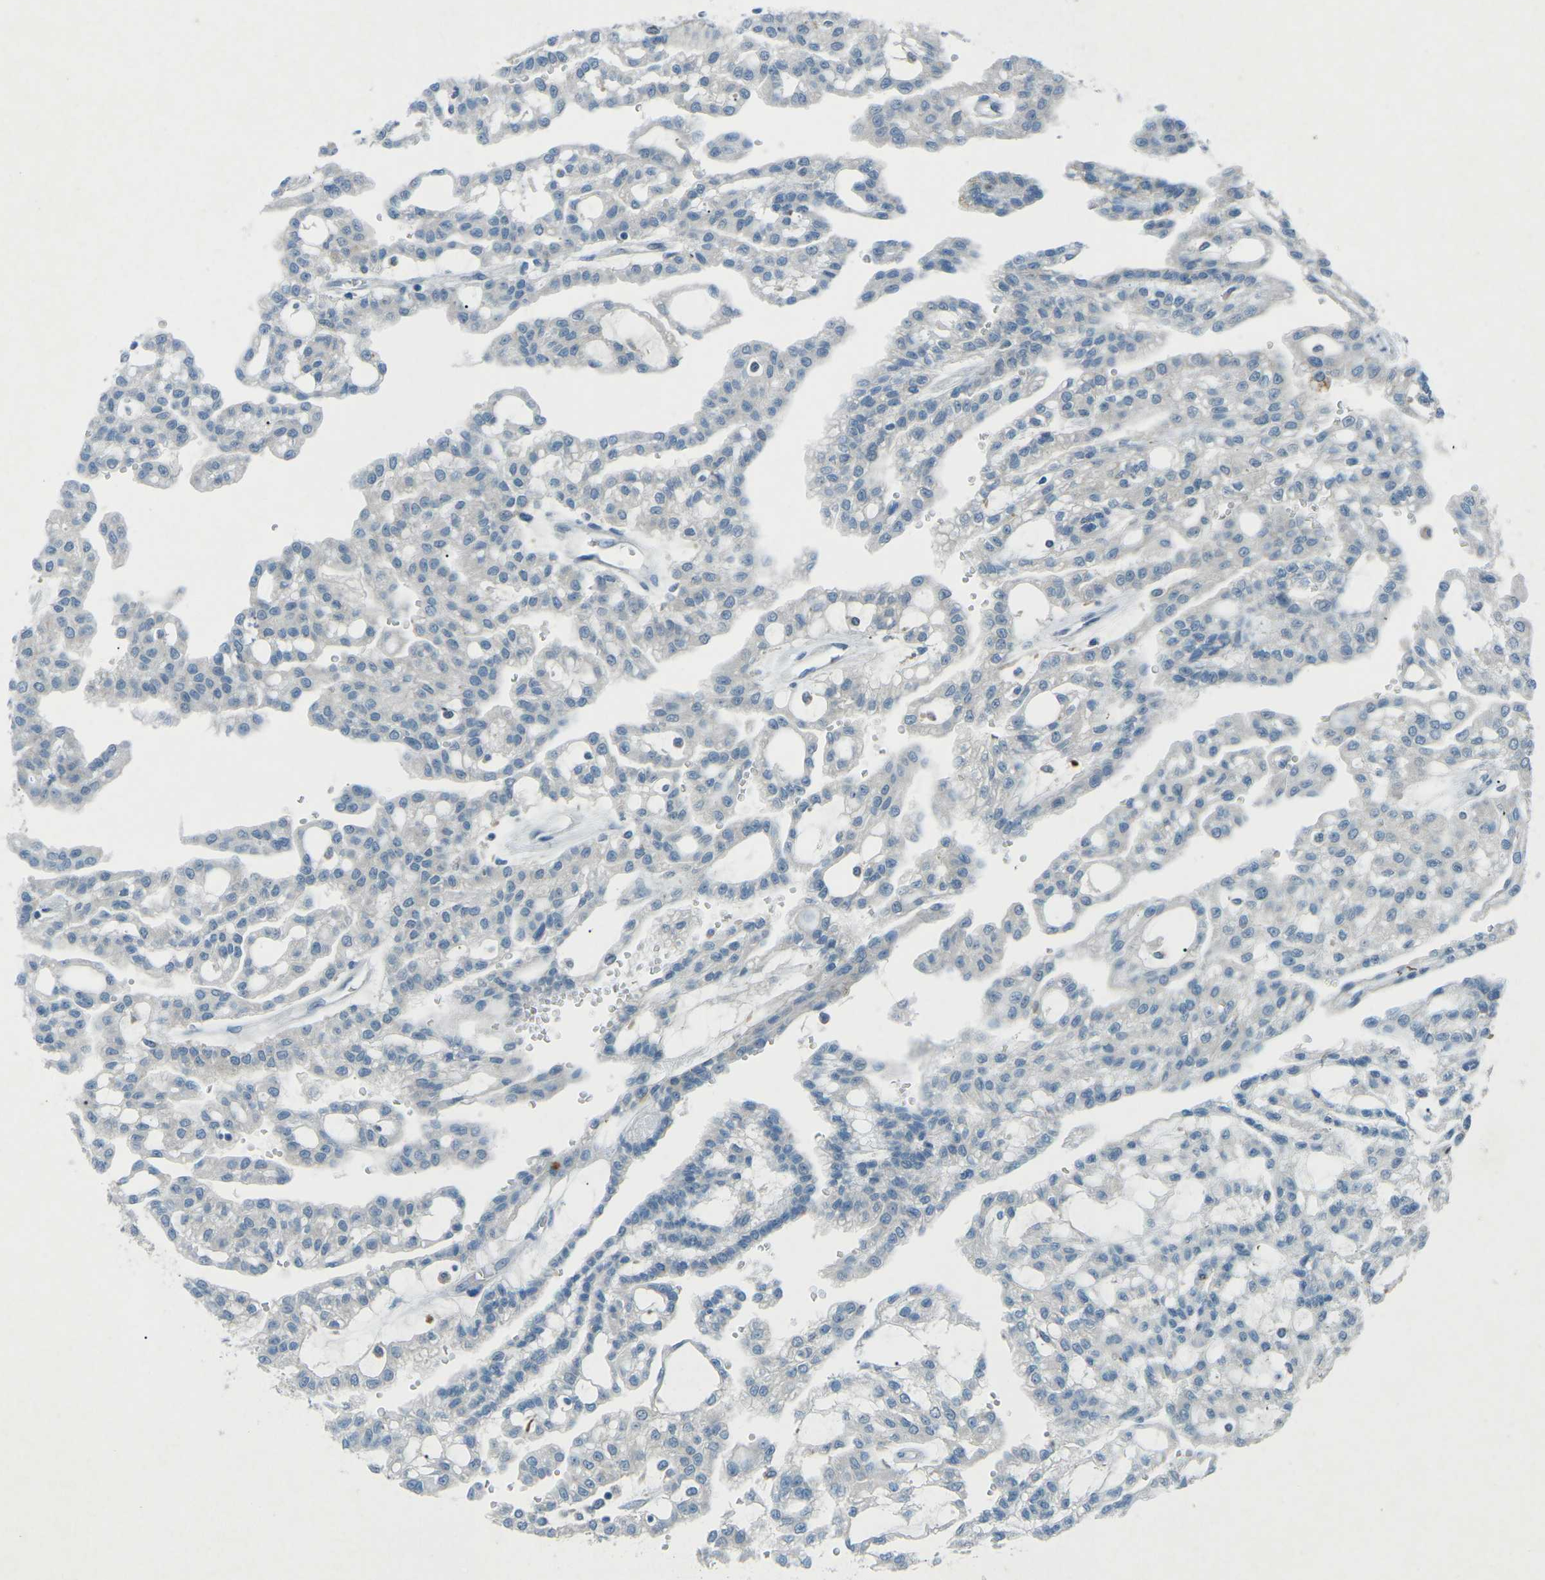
{"staining": {"intensity": "negative", "quantity": "none", "location": "none"}, "tissue": "renal cancer", "cell_type": "Tumor cells", "image_type": "cancer", "snomed": [{"axis": "morphology", "description": "Adenocarcinoma, NOS"}, {"axis": "topography", "description": "Kidney"}], "caption": "Micrograph shows no significant protein staining in tumor cells of renal cancer.", "gene": "PRKCA", "patient": {"sex": "male", "age": 63}}